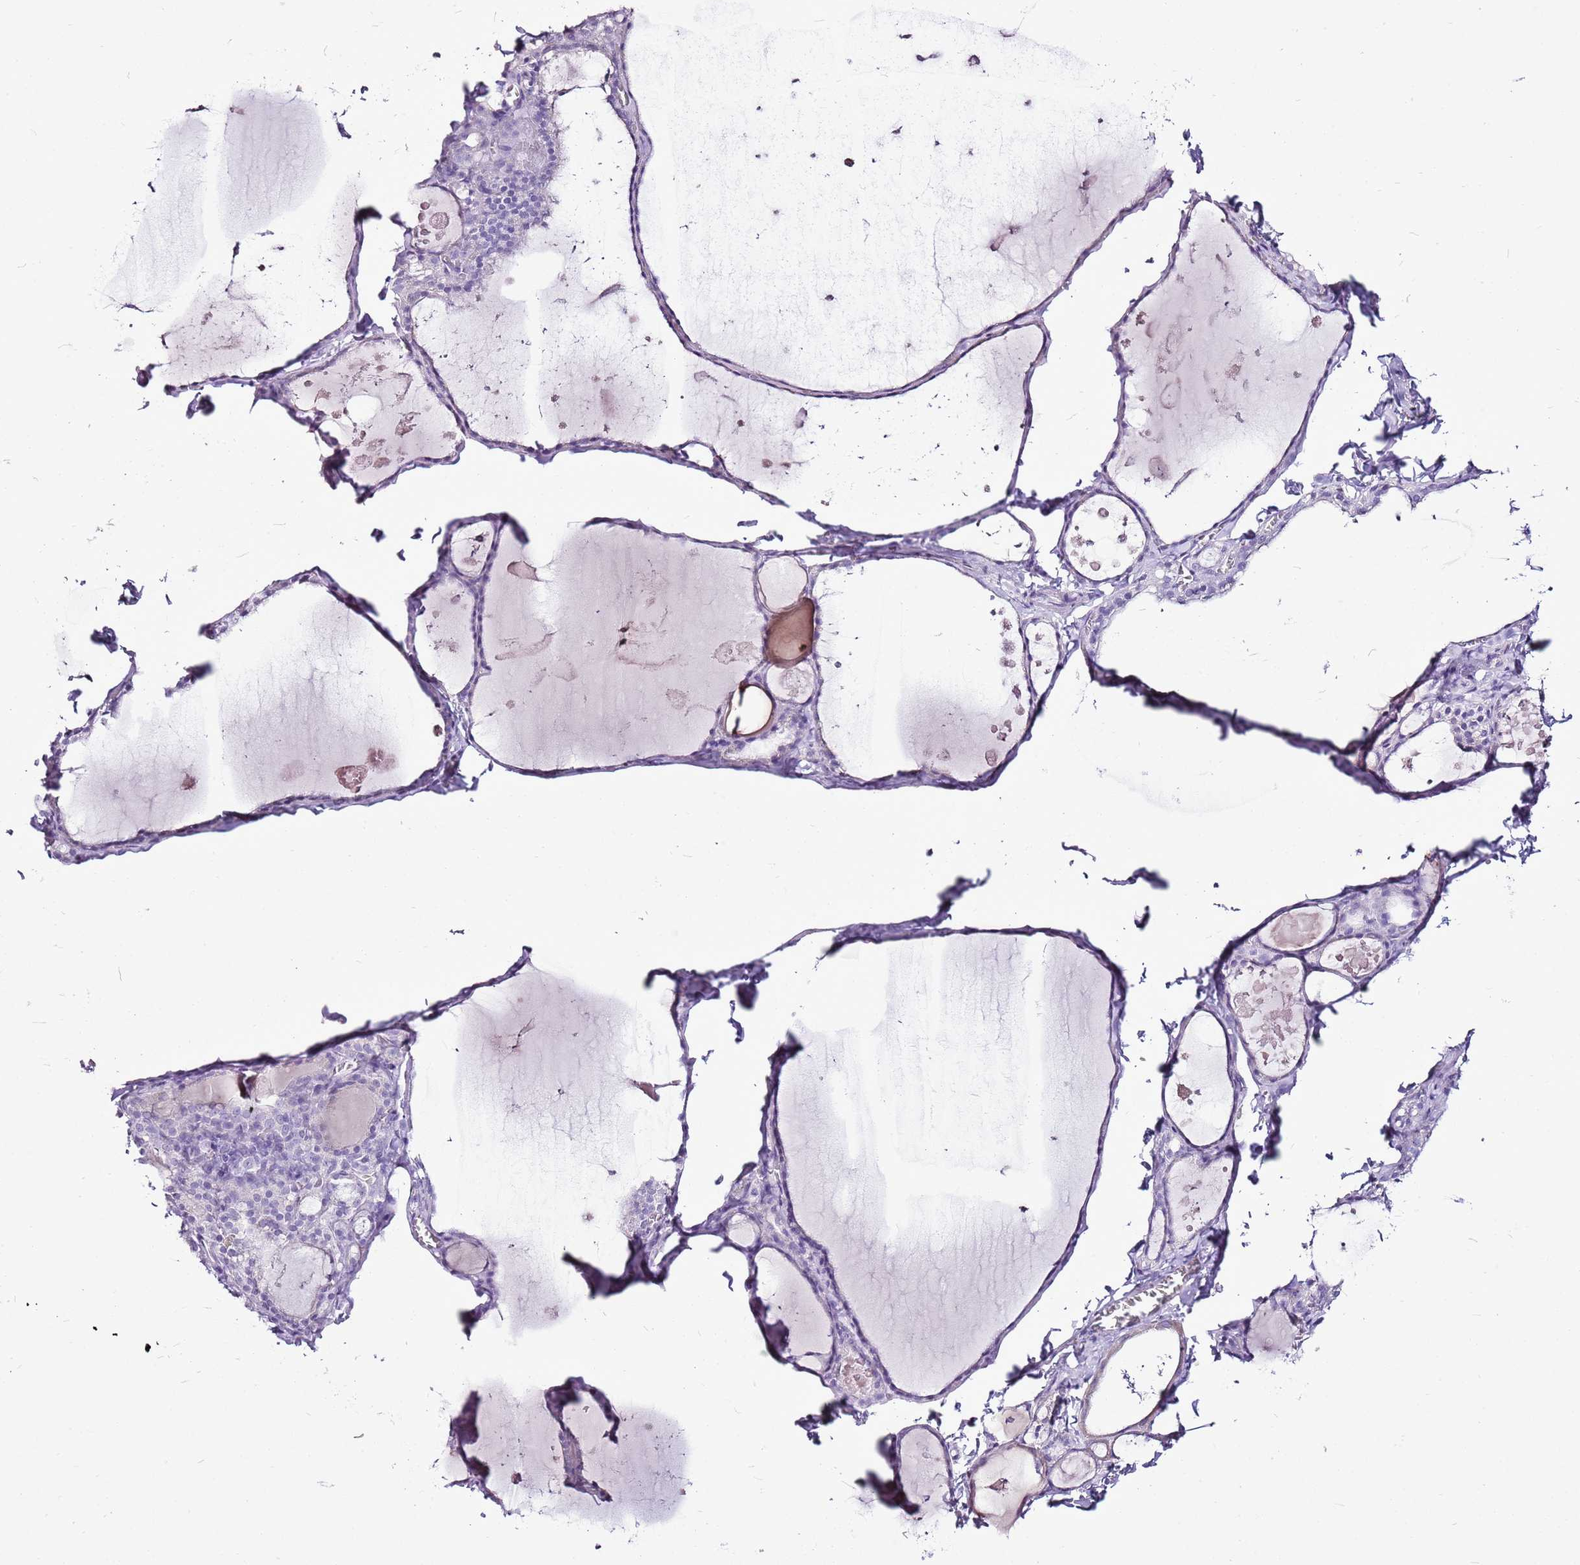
{"staining": {"intensity": "negative", "quantity": "none", "location": "none"}, "tissue": "thyroid gland", "cell_type": "Glandular cells", "image_type": "normal", "snomed": [{"axis": "morphology", "description": "Normal tissue, NOS"}, {"axis": "topography", "description": "Thyroid gland"}], "caption": "IHC of unremarkable thyroid gland exhibits no staining in glandular cells. The staining is performed using DAB brown chromogen with nuclei counter-stained in using hematoxylin.", "gene": "CNFN", "patient": {"sex": "male", "age": 56}}